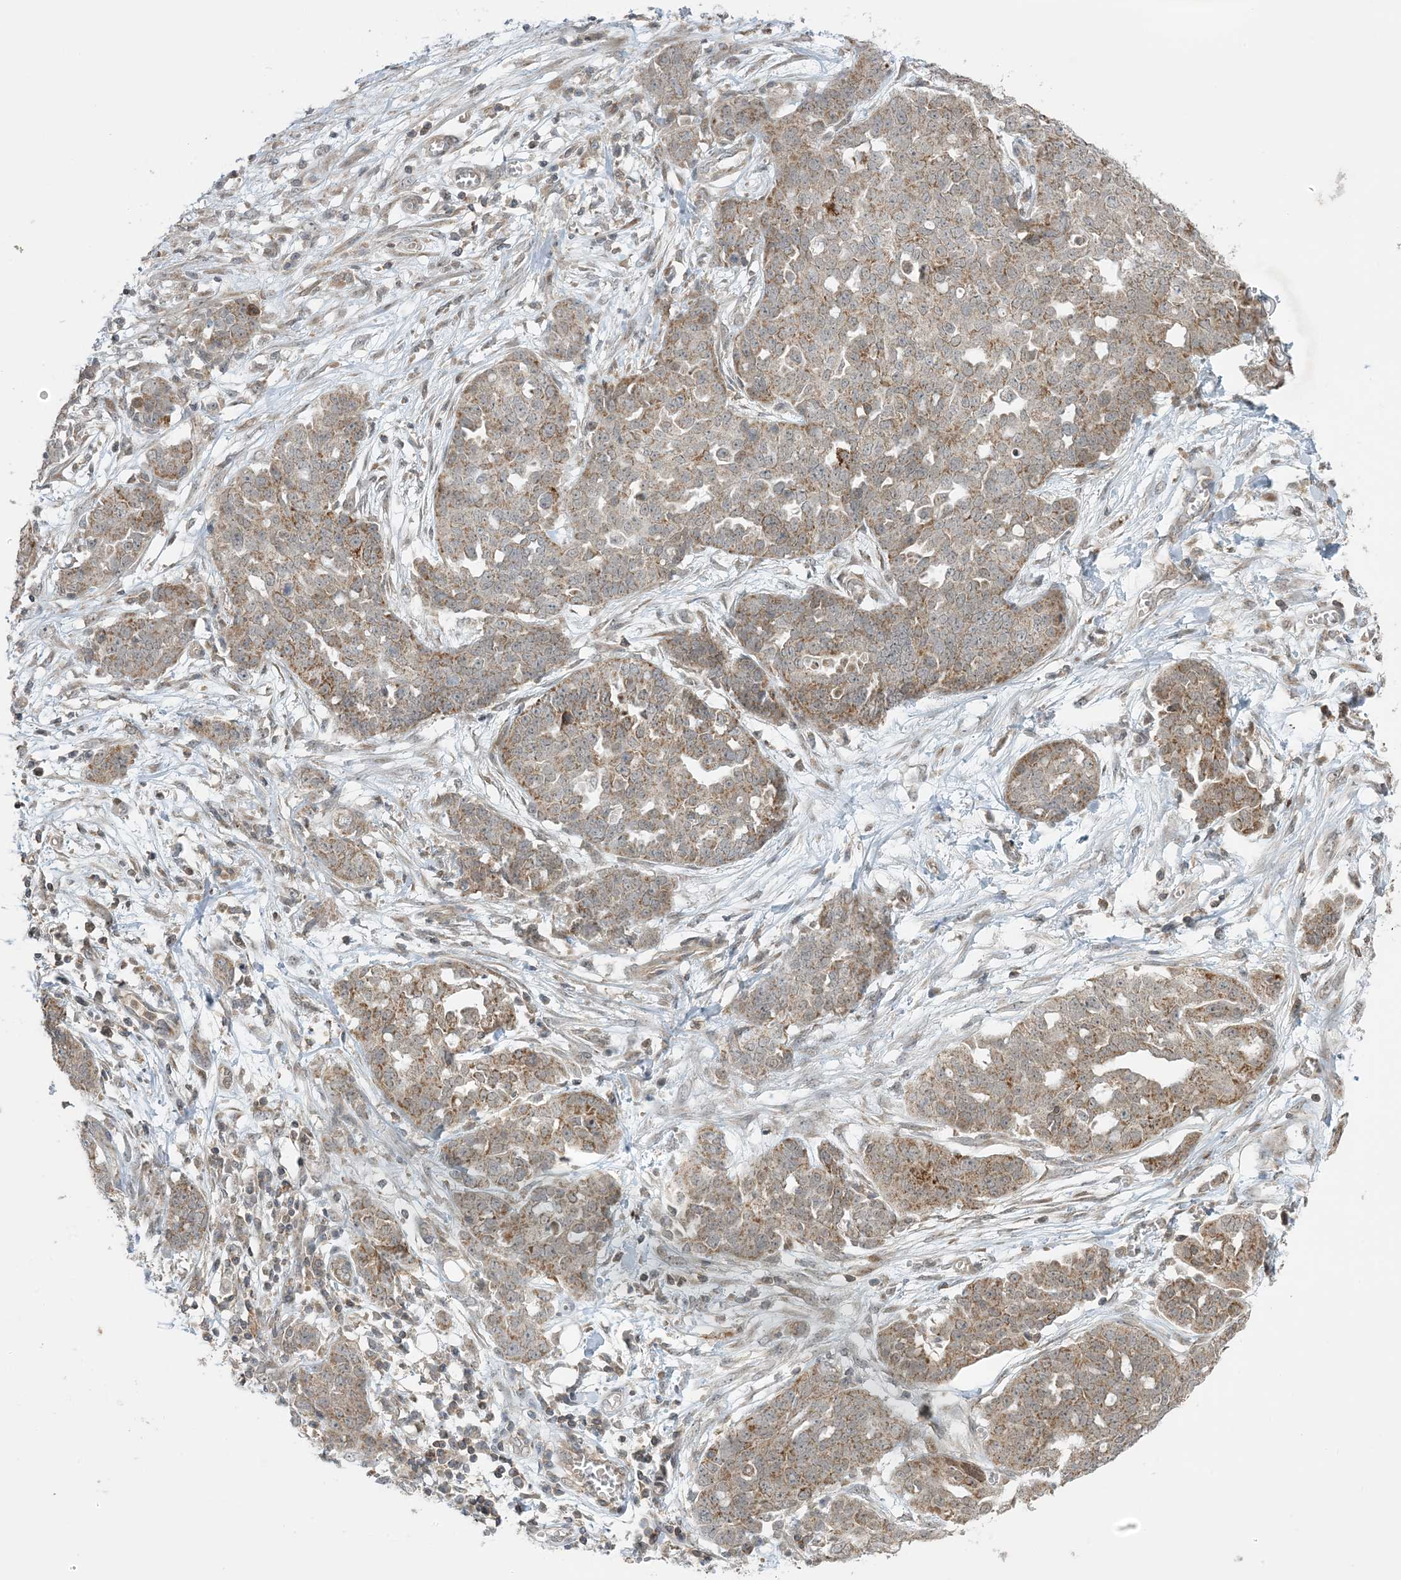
{"staining": {"intensity": "moderate", "quantity": ">75%", "location": "cytoplasmic/membranous"}, "tissue": "ovarian cancer", "cell_type": "Tumor cells", "image_type": "cancer", "snomed": [{"axis": "morphology", "description": "Cystadenocarcinoma, serous, NOS"}, {"axis": "topography", "description": "Soft tissue"}, {"axis": "topography", "description": "Ovary"}], "caption": "Immunohistochemical staining of serous cystadenocarcinoma (ovarian) demonstrates moderate cytoplasmic/membranous protein staining in about >75% of tumor cells.", "gene": "PHLDB2", "patient": {"sex": "female", "age": 57}}